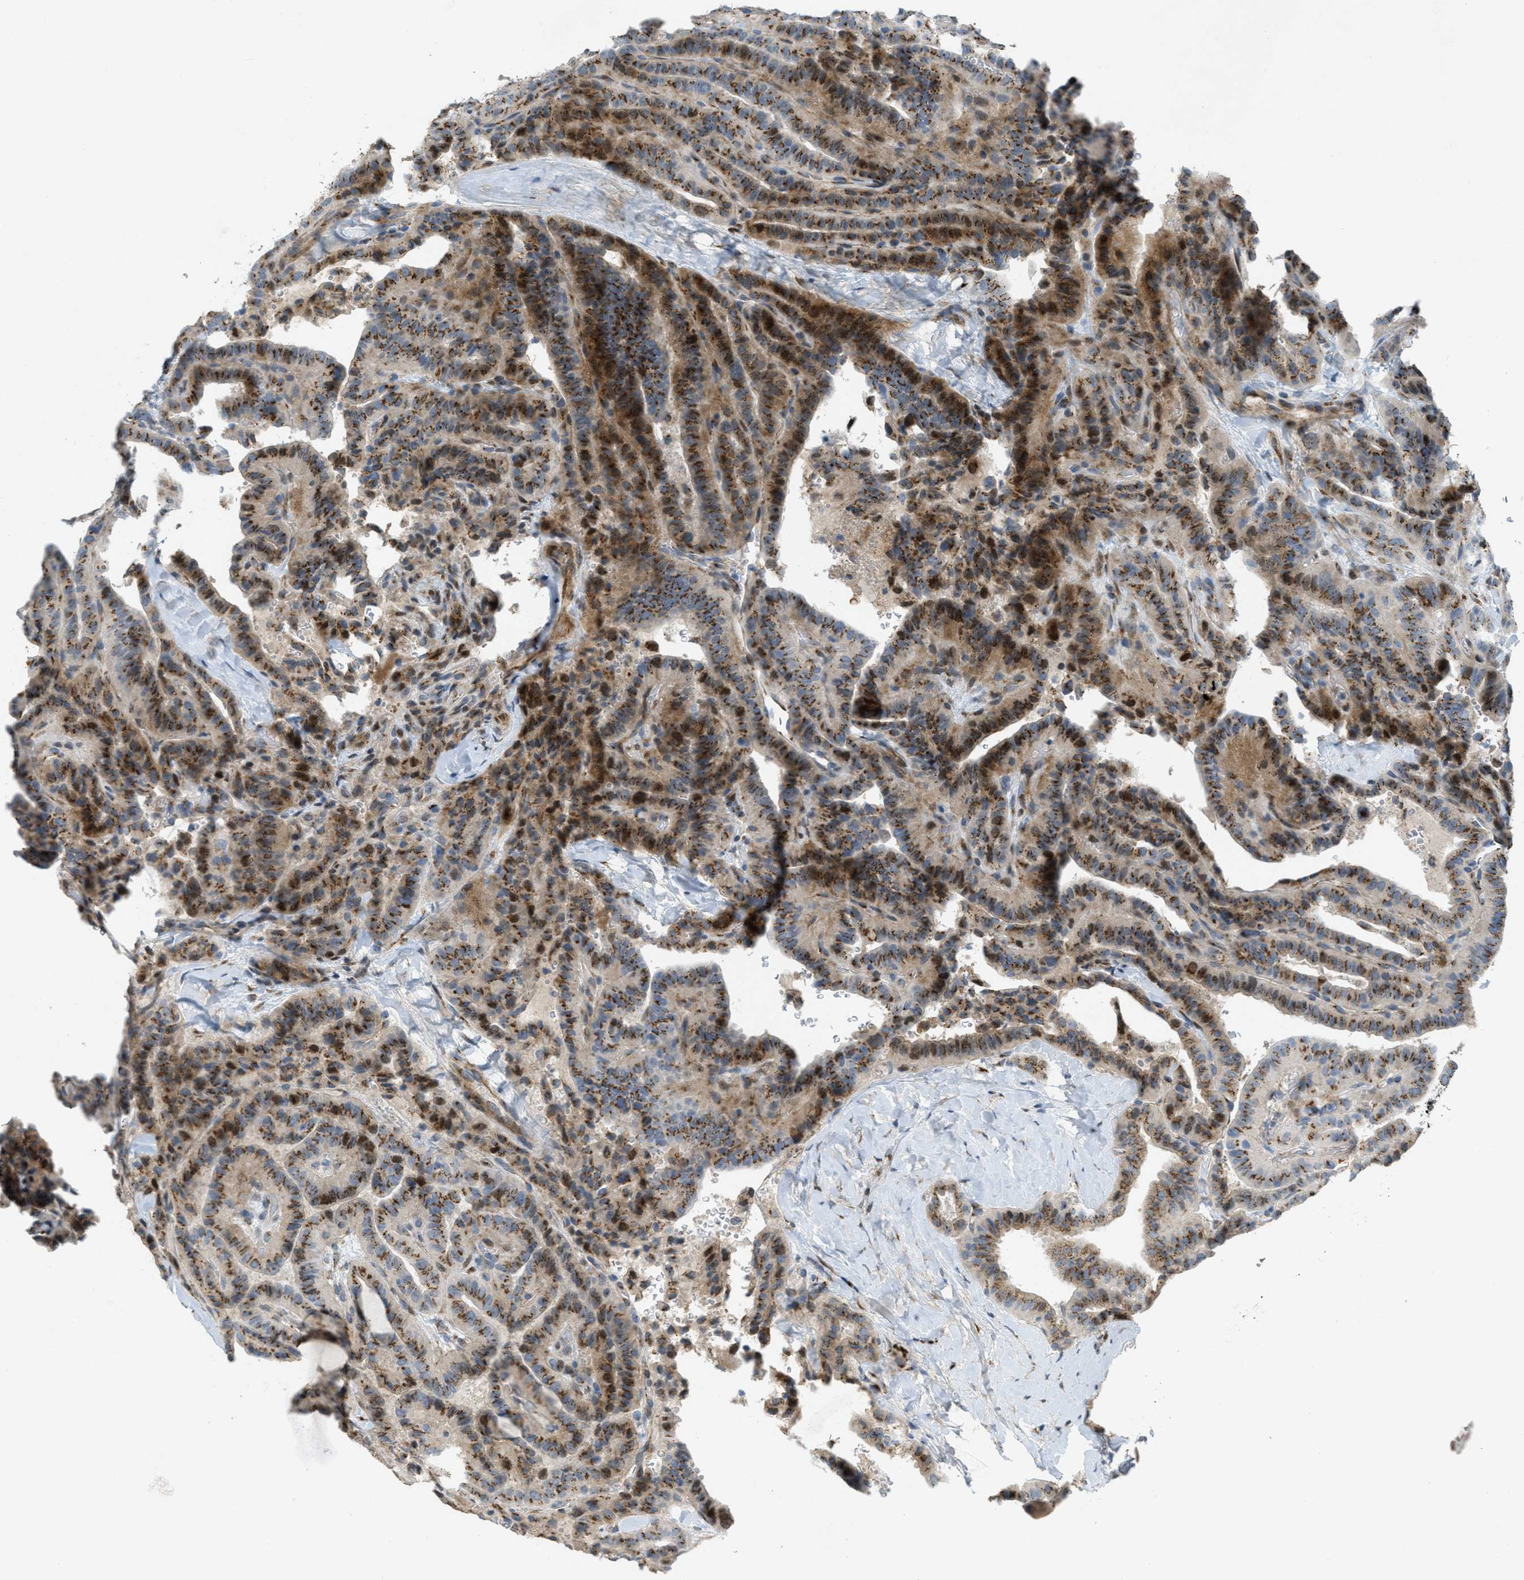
{"staining": {"intensity": "moderate", "quantity": ">75%", "location": "cytoplasmic/membranous"}, "tissue": "thyroid cancer", "cell_type": "Tumor cells", "image_type": "cancer", "snomed": [{"axis": "morphology", "description": "Papillary adenocarcinoma, NOS"}, {"axis": "topography", "description": "Thyroid gland"}], "caption": "Protein expression analysis of human thyroid cancer (papillary adenocarcinoma) reveals moderate cytoplasmic/membranous staining in about >75% of tumor cells.", "gene": "ZFPL1", "patient": {"sex": "male", "age": 77}}